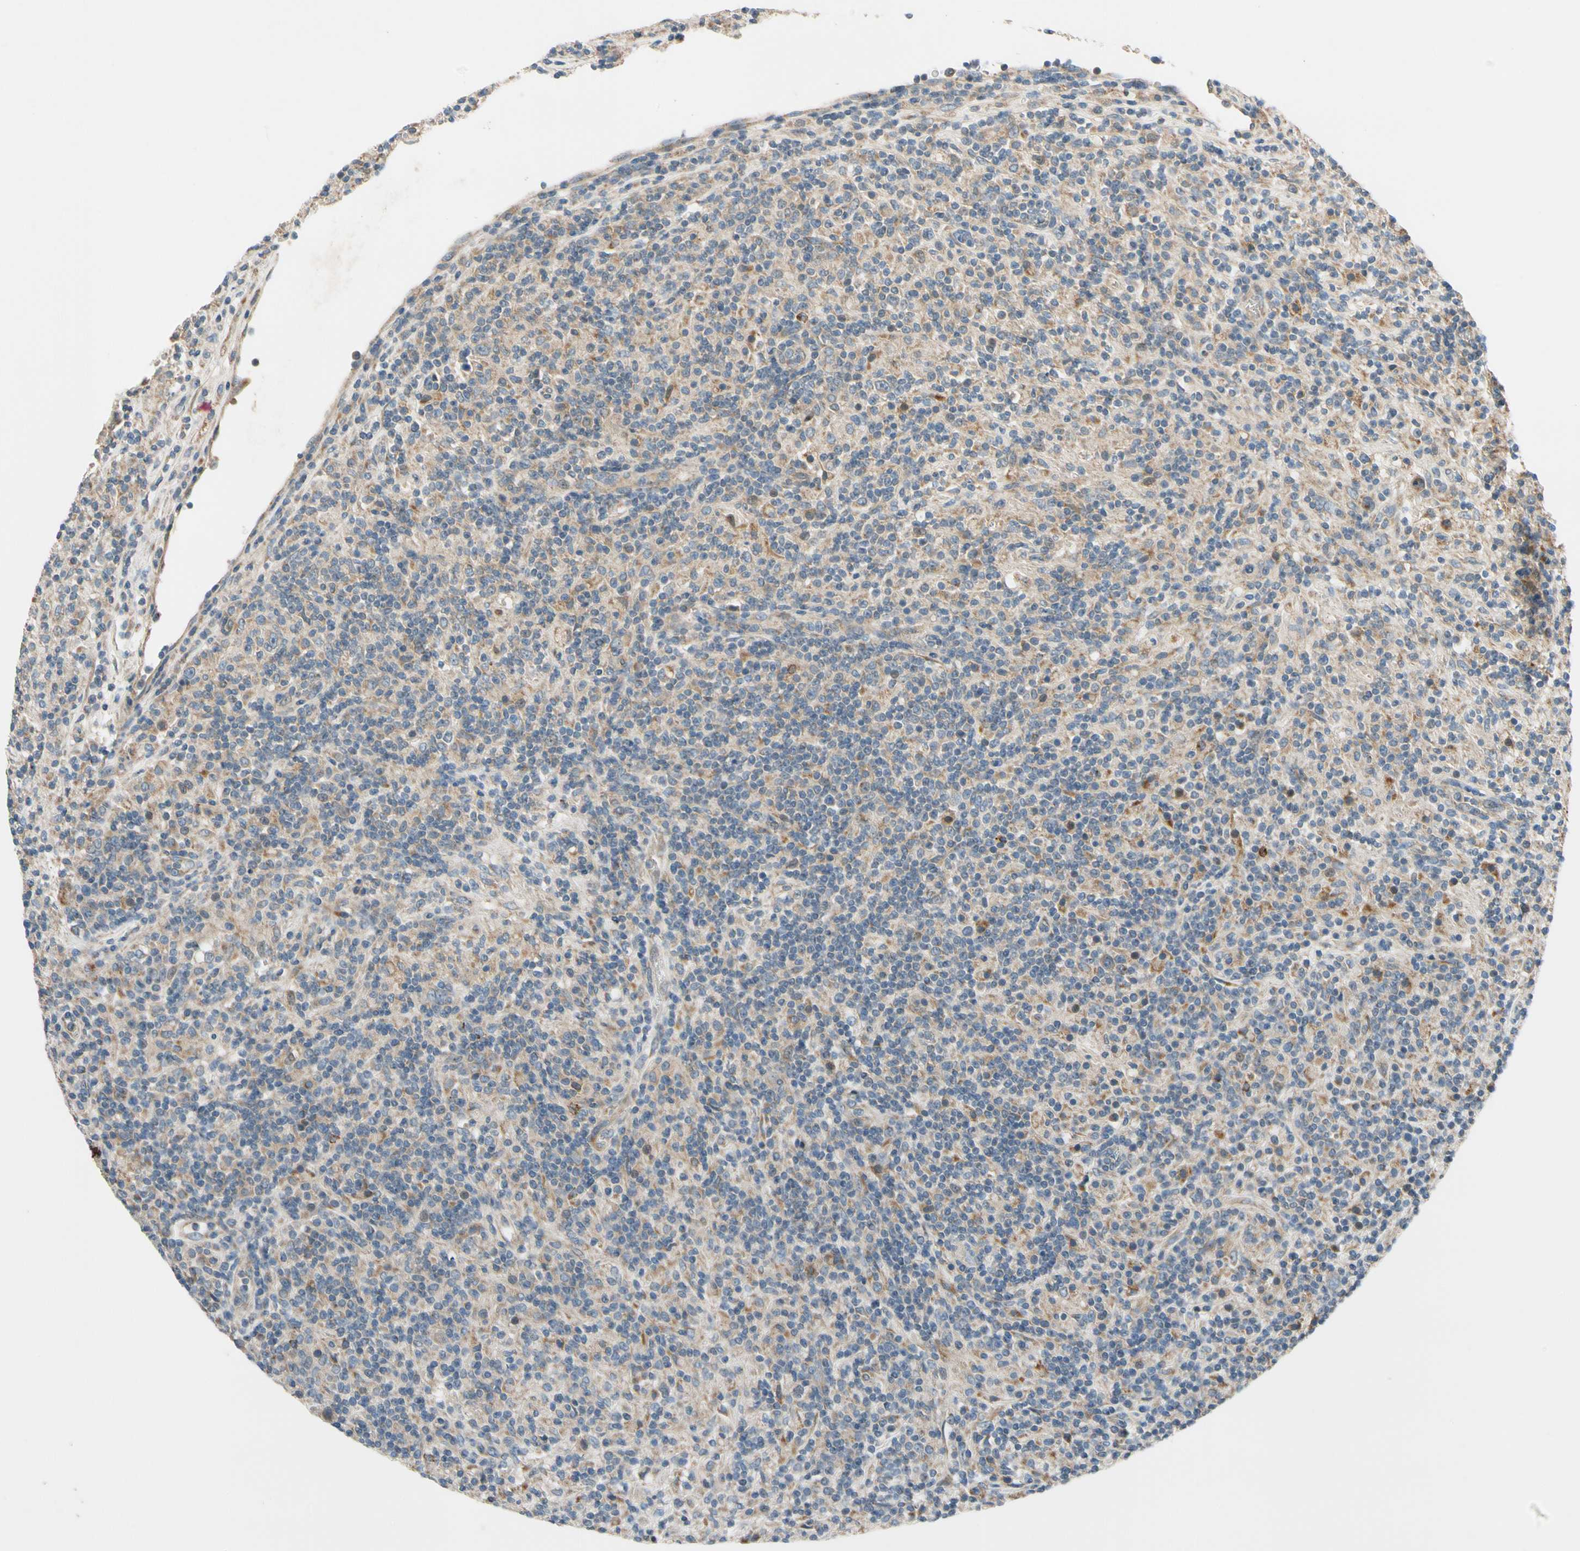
{"staining": {"intensity": "weak", "quantity": "25%-75%", "location": "cytoplasmic/membranous"}, "tissue": "lymphoma", "cell_type": "Tumor cells", "image_type": "cancer", "snomed": [{"axis": "morphology", "description": "Hodgkin's disease, NOS"}, {"axis": "topography", "description": "Lymph node"}], "caption": "Immunohistochemical staining of Hodgkin's disease displays weak cytoplasmic/membranous protein staining in about 25%-75% of tumor cells.", "gene": "MST1R", "patient": {"sex": "male", "age": 70}}